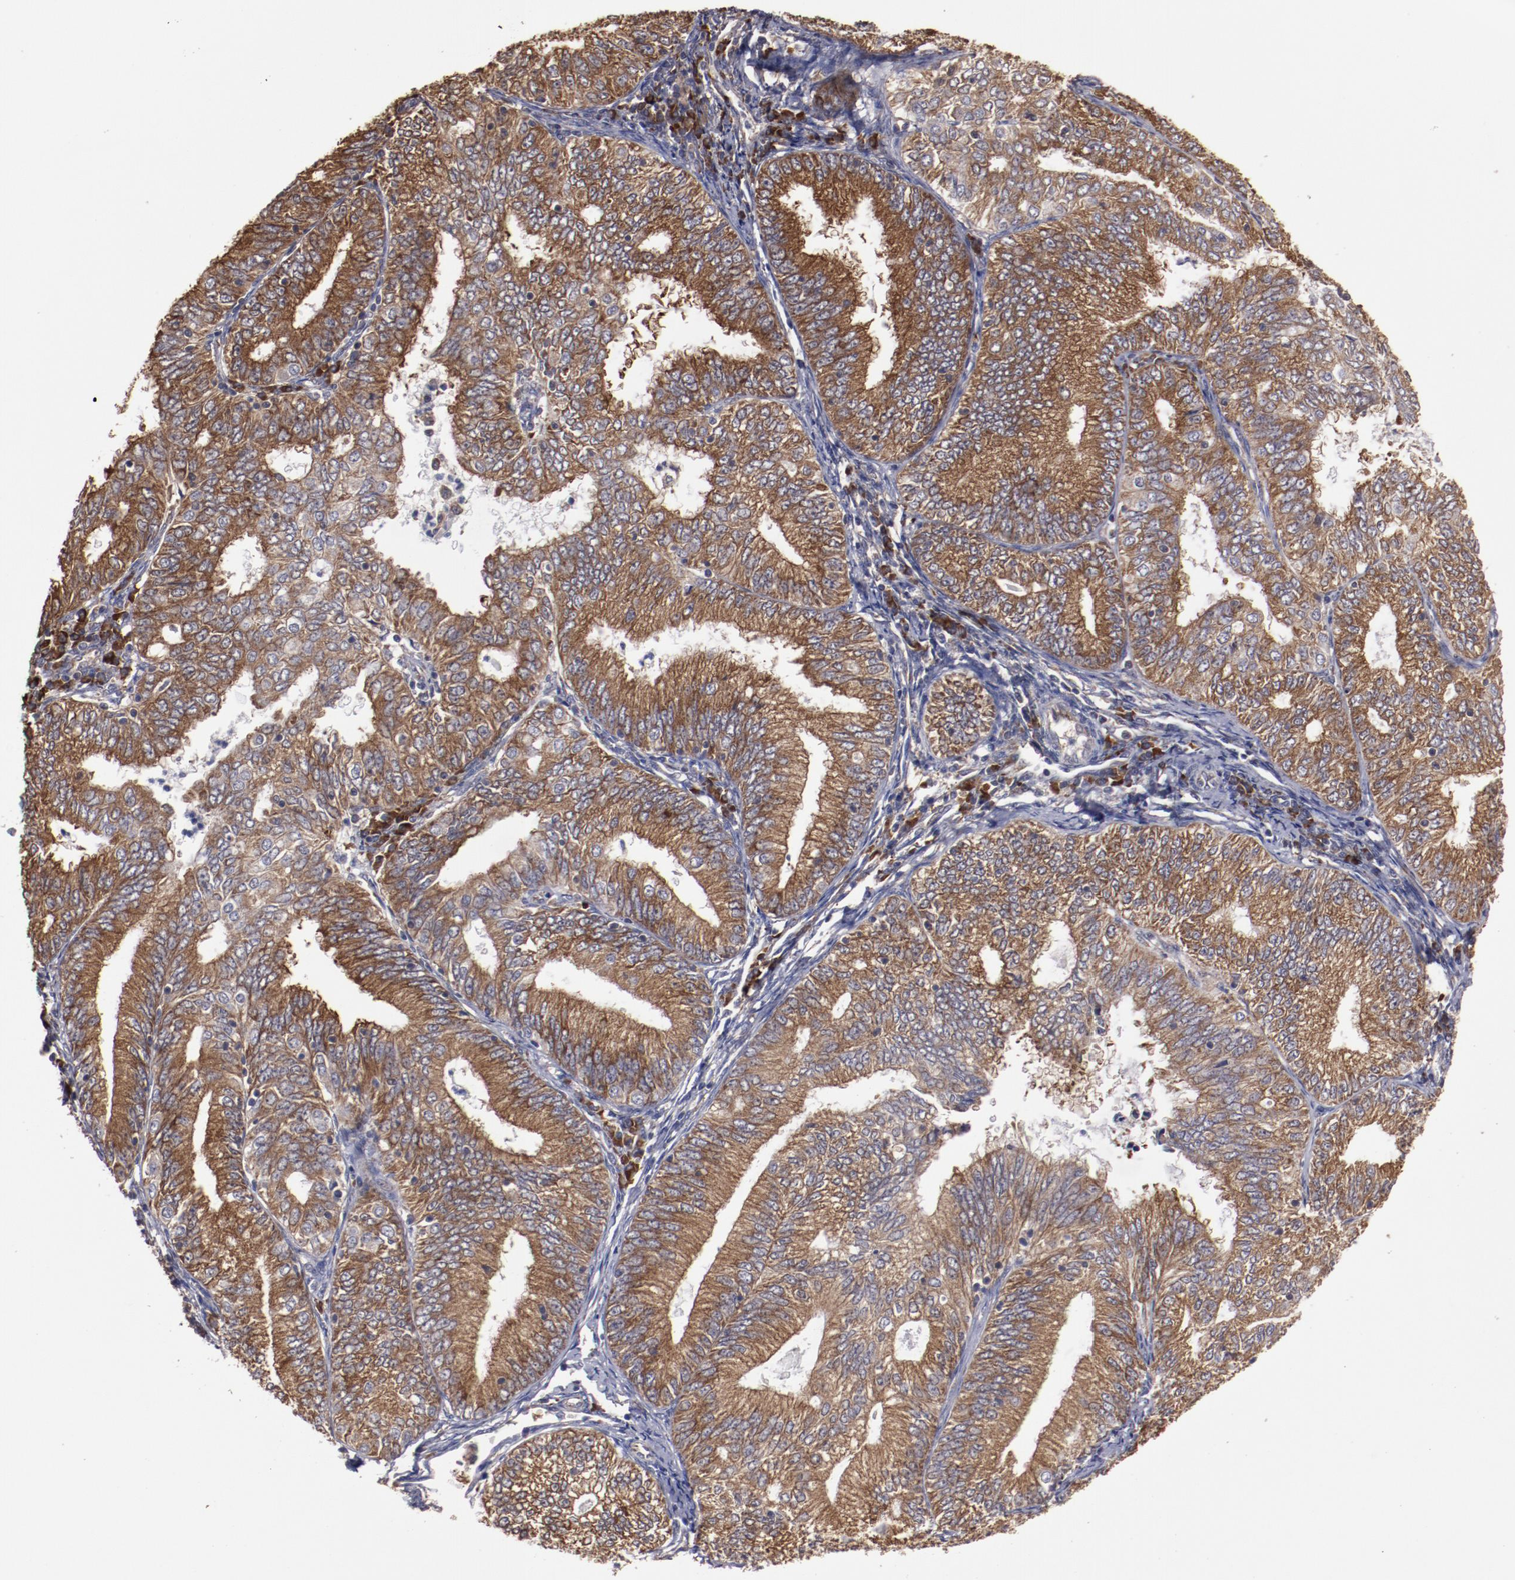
{"staining": {"intensity": "strong", "quantity": ">75%", "location": "cytoplasmic/membranous"}, "tissue": "endometrial cancer", "cell_type": "Tumor cells", "image_type": "cancer", "snomed": [{"axis": "morphology", "description": "Adenocarcinoma, NOS"}, {"axis": "topography", "description": "Endometrium"}], "caption": "Tumor cells display strong cytoplasmic/membranous expression in approximately >75% of cells in endometrial cancer (adenocarcinoma).", "gene": "RPS4Y1", "patient": {"sex": "female", "age": 69}}